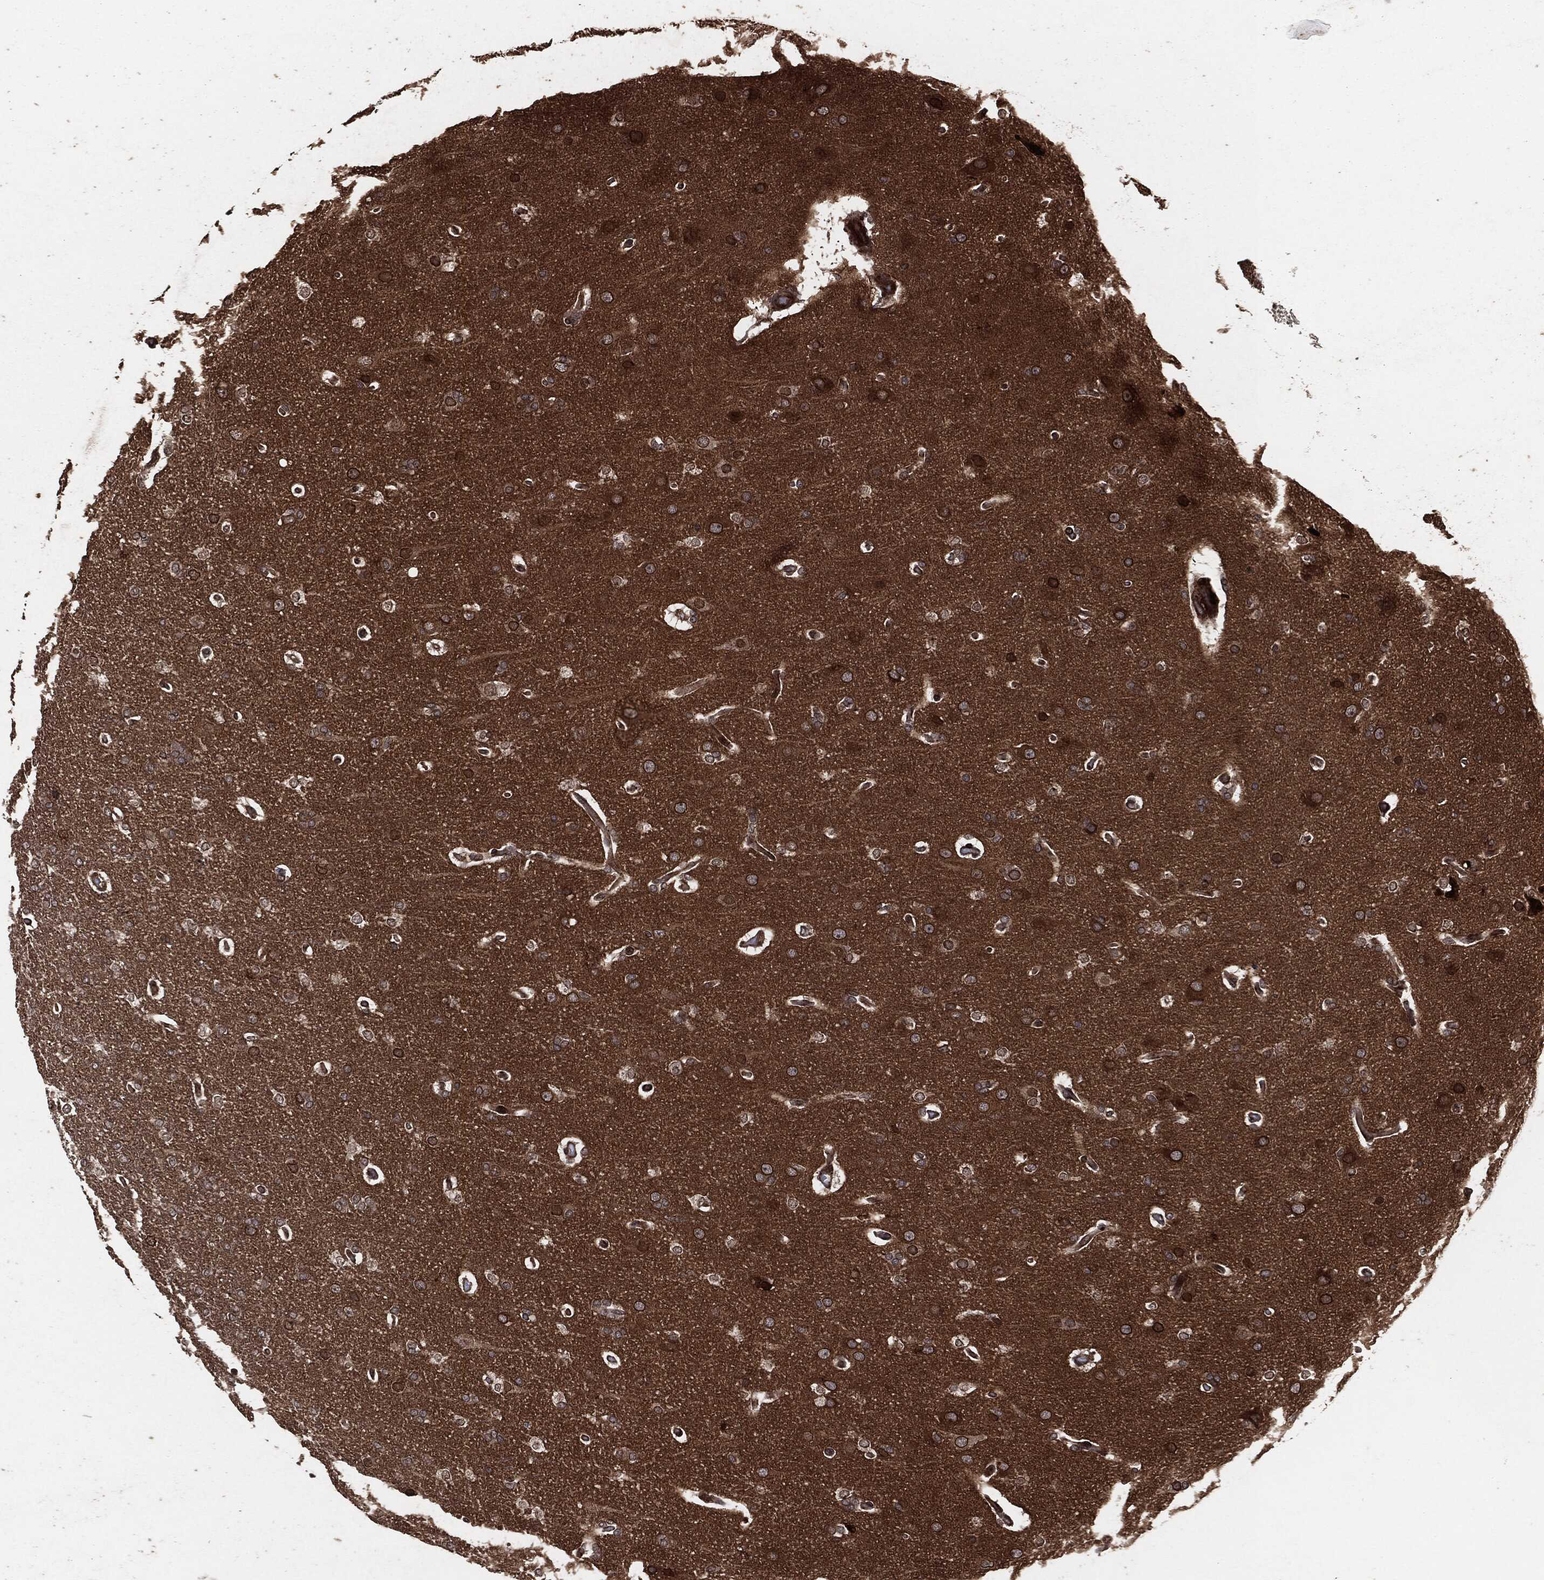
{"staining": {"intensity": "strong", "quantity": "25%-75%", "location": "cytoplasmic/membranous,nuclear"}, "tissue": "glioma", "cell_type": "Tumor cells", "image_type": "cancer", "snomed": [{"axis": "morphology", "description": "Glioma, malignant, Low grade"}, {"axis": "topography", "description": "Brain"}], "caption": "Tumor cells display strong cytoplasmic/membranous and nuclear positivity in about 25%-75% of cells in glioma. (DAB (3,3'-diaminobenzidine) IHC with brightfield microscopy, high magnification).", "gene": "IFIT1", "patient": {"sex": "male", "age": 41}}